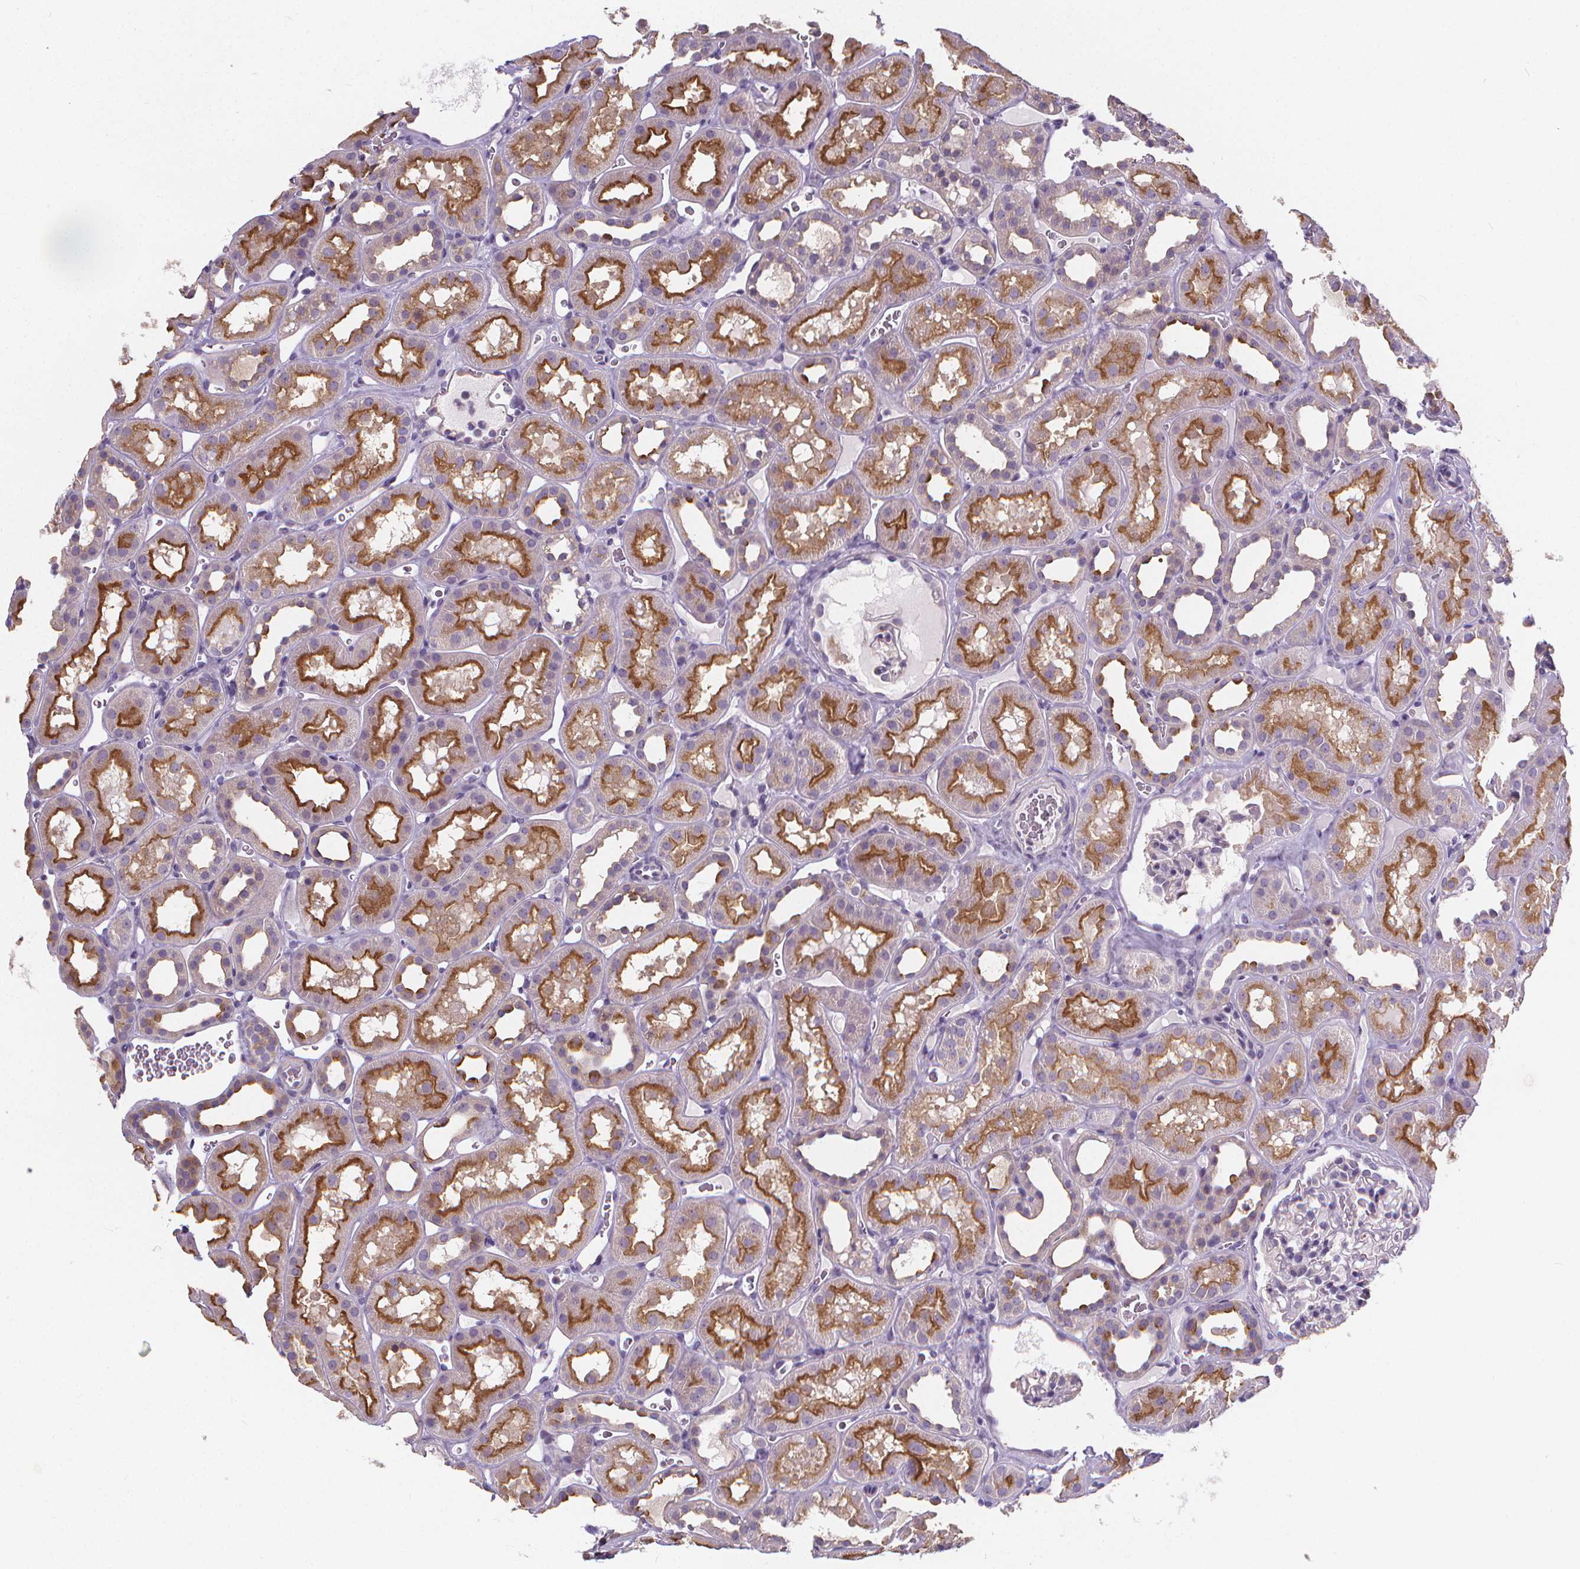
{"staining": {"intensity": "negative", "quantity": "none", "location": "none"}, "tissue": "kidney", "cell_type": "Cells in glomeruli", "image_type": "normal", "snomed": [{"axis": "morphology", "description": "Normal tissue, NOS"}, {"axis": "topography", "description": "Kidney"}], "caption": "The histopathology image demonstrates no significant expression in cells in glomeruli of kidney. The staining is performed using DAB brown chromogen with nuclei counter-stained in using hematoxylin.", "gene": "ATP6V1D", "patient": {"sex": "female", "age": 41}}